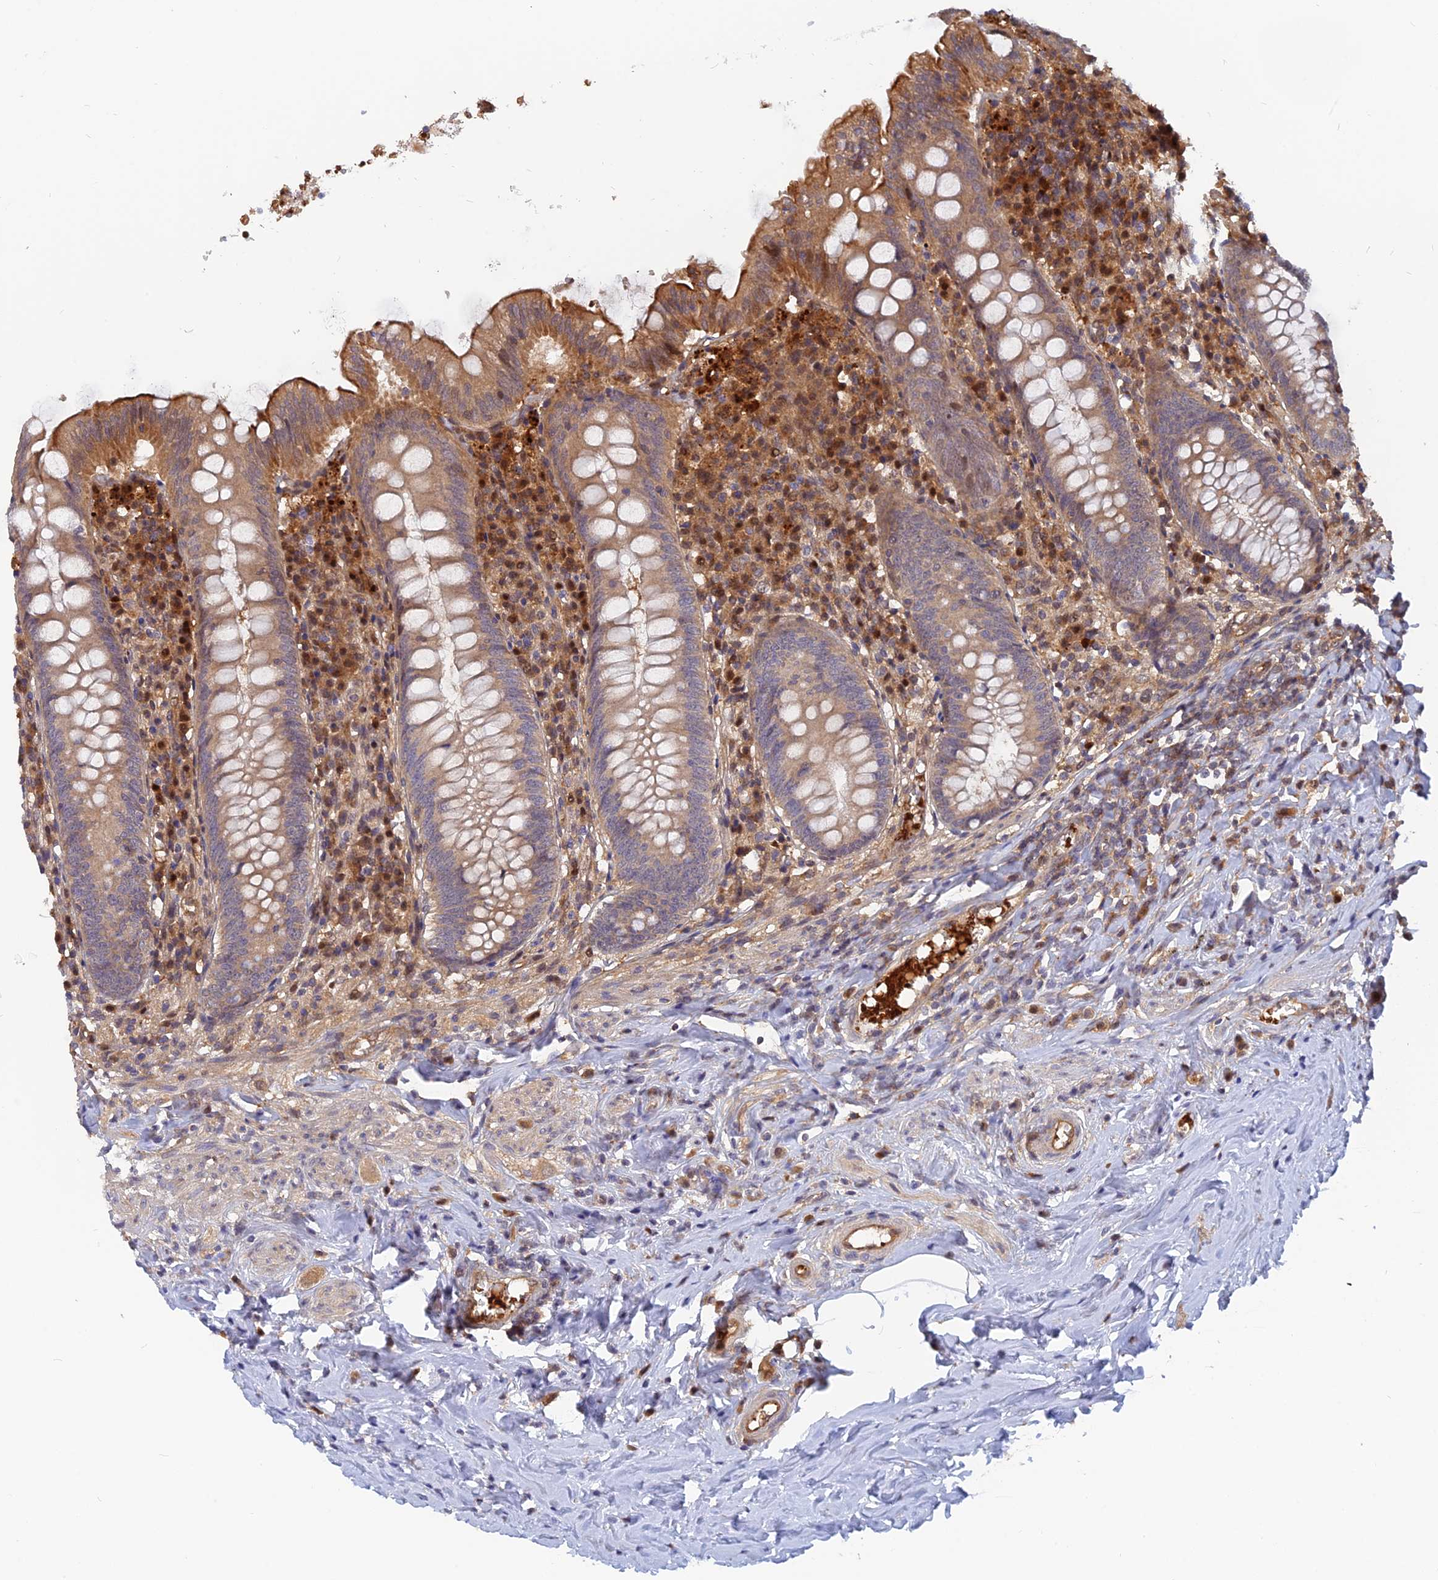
{"staining": {"intensity": "moderate", "quantity": "25%-75%", "location": "cytoplasmic/membranous"}, "tissue": "appendix", "cell_type": "Glandular cells", "image_type": "normal", "snomed": [{"axis": "morphology", "description": "Normal tissue, NOS"}, {"axis": "topography", "description": "Appendix"}], "caption": "This image displays normal appendix stained with IHC to label a protein in brown. The cytoplasmic/membranous of glandular cells show moderate positivity for the protein. Nuclei are counter-stained blue.", "gene": "ARL2BP", "patient": {"sex": "female", "age": 54}}